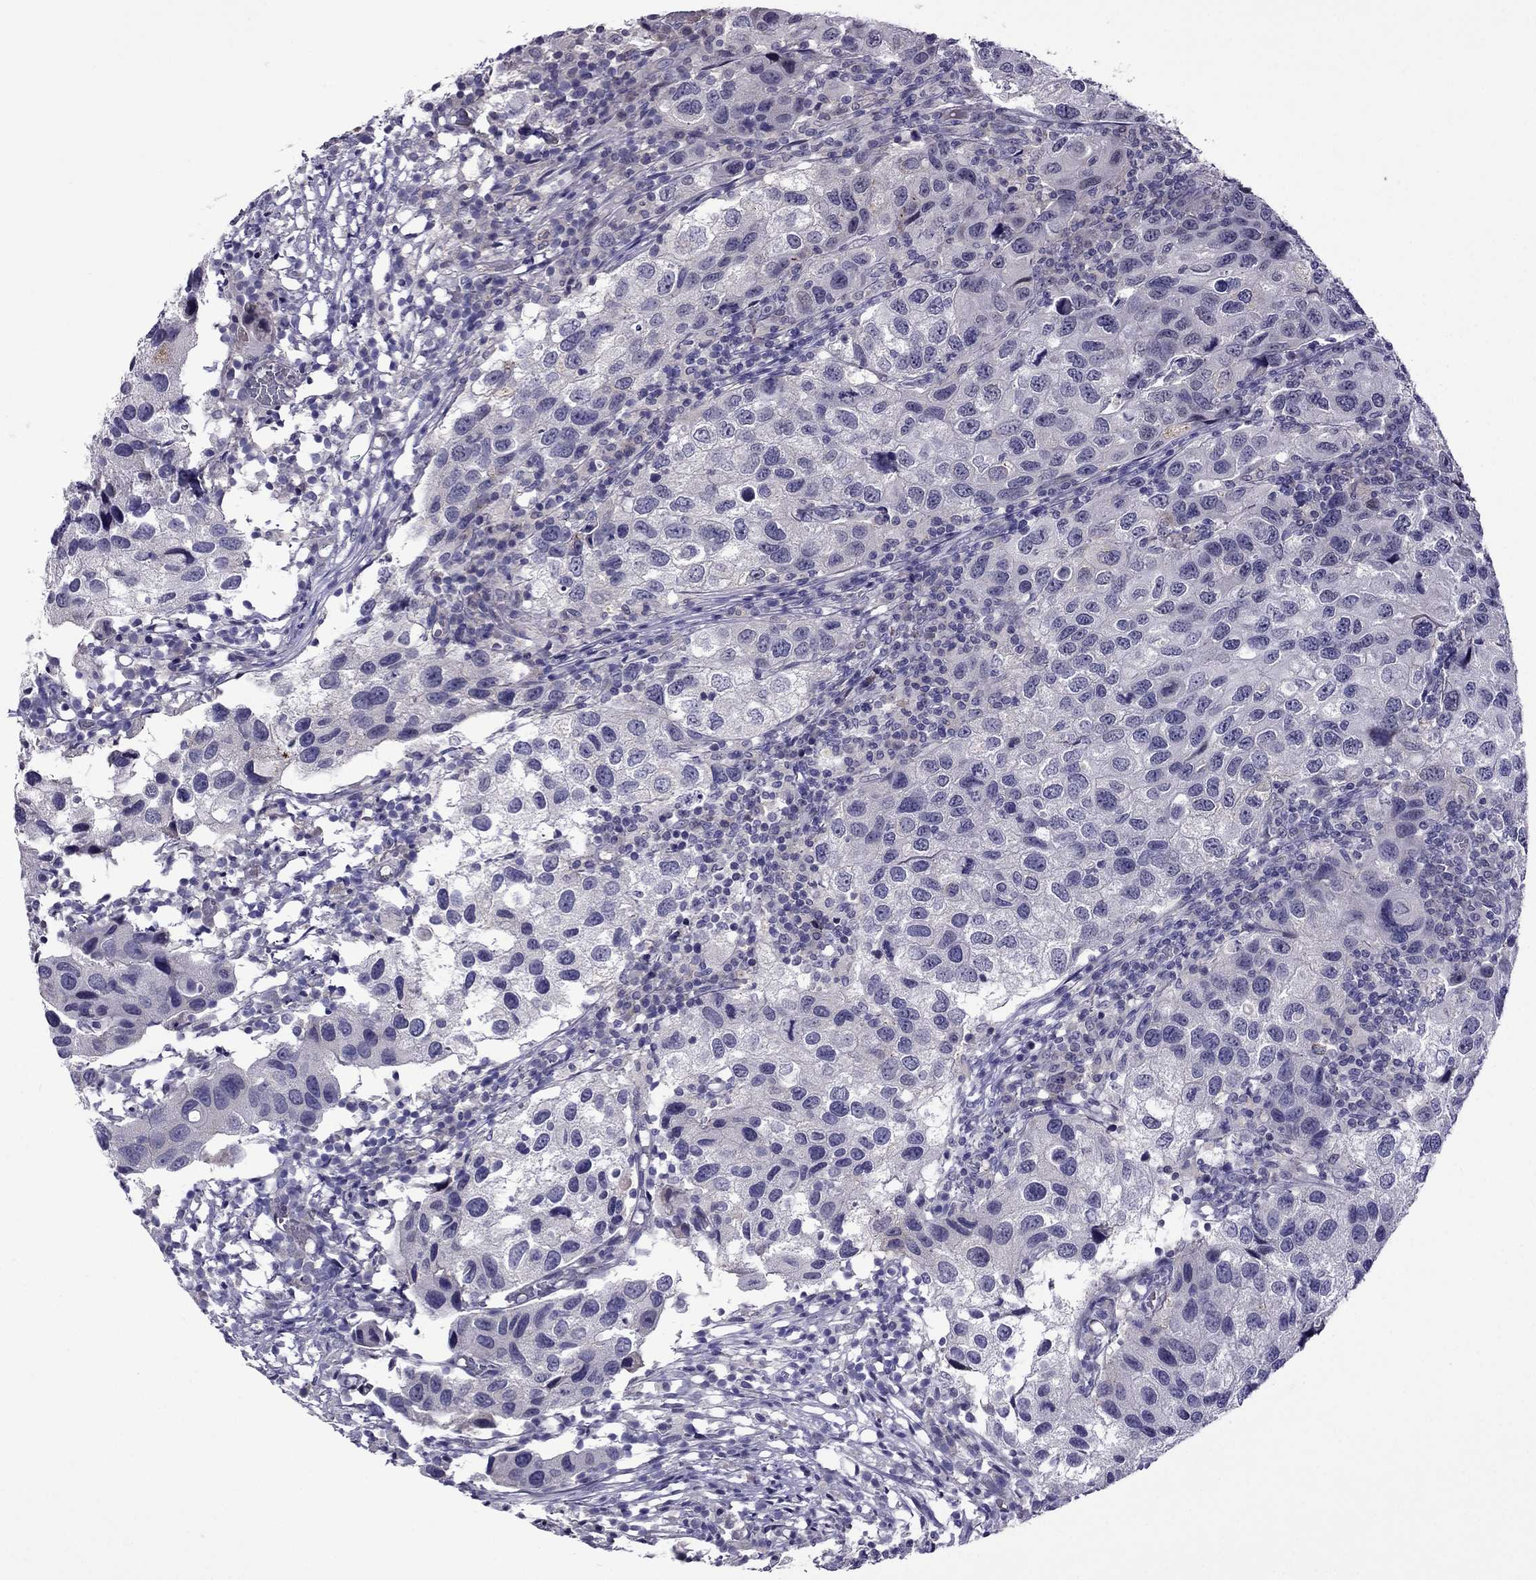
{"staining": {"intensity": "negative", "quantity": "none", "location": "none"}, "tissue": "urothelial cancer", "cell_type": "Tumor cells", "image_type": "cancer", "snomed": [{"axis": "morphology", "description": "Urothelial carcinoma, High grade"}, {"axis": "topography", "description": "Urinary bladder"}], "caption": "Immunohistochemical staining of human urothelial cancer exhibits no significant positivity in tumor cells.", "gene": "SPTBN4", "patient": {"sex": "male", "age": 79}}